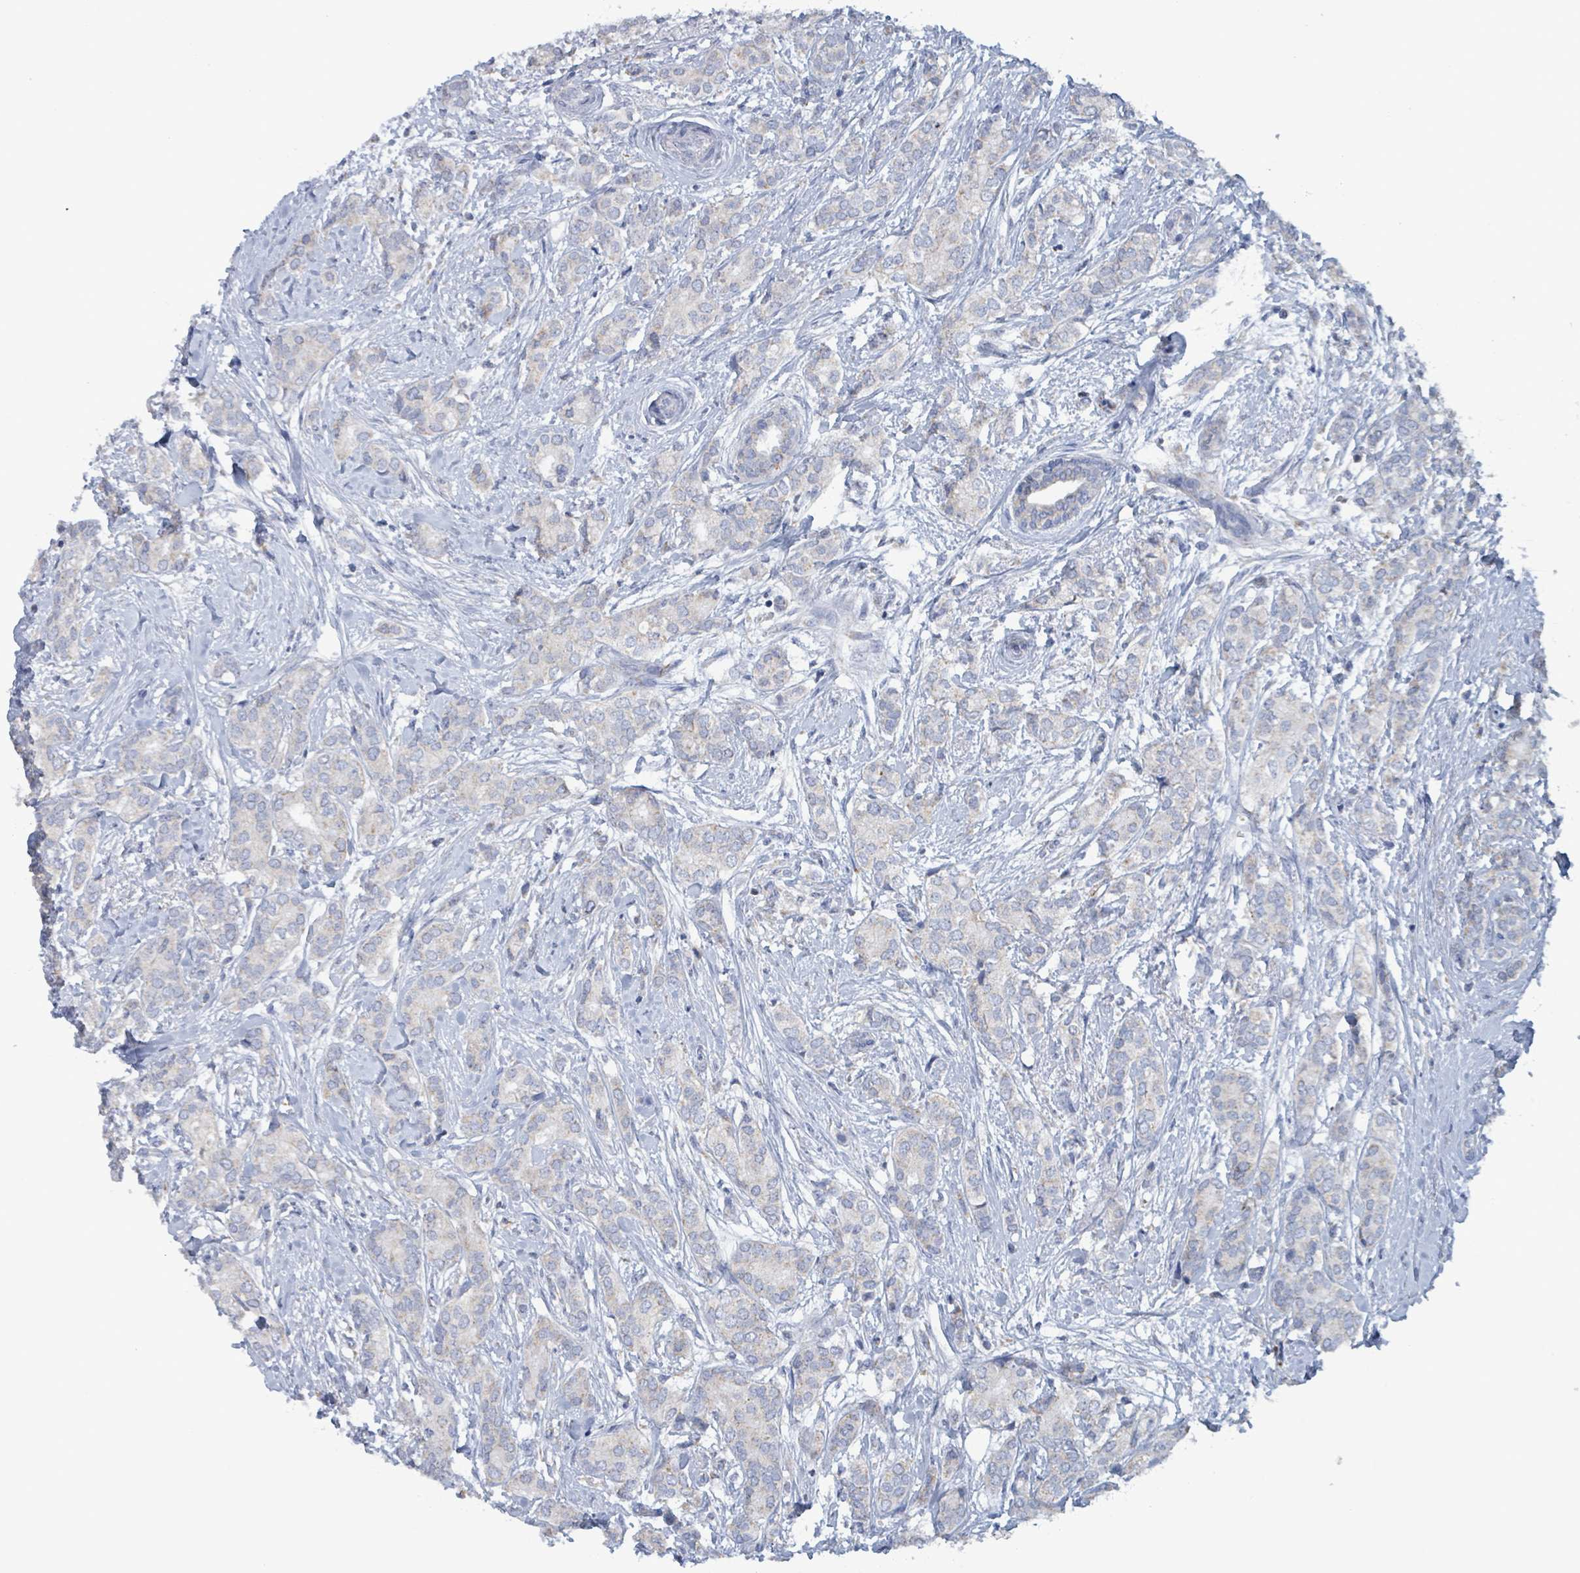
{"staining": {"intensity": "negative", "quantity": "none", "location": "none"}, "tissue": "breast cancer", "cell_type": "Tumor cells", "image_type": "cancer", "snomed": [{"axis": "morphology", "description": "Duct carcinoma"}, {"axis": "topography", "description": "Breast"}], "caption": "This is an immunohistochemistry image of human breast intraductal carcinoma. There is no expression in tumor cells.", "gene": "AKR1C4", "patient": {"sex": "female", "age": 73}}